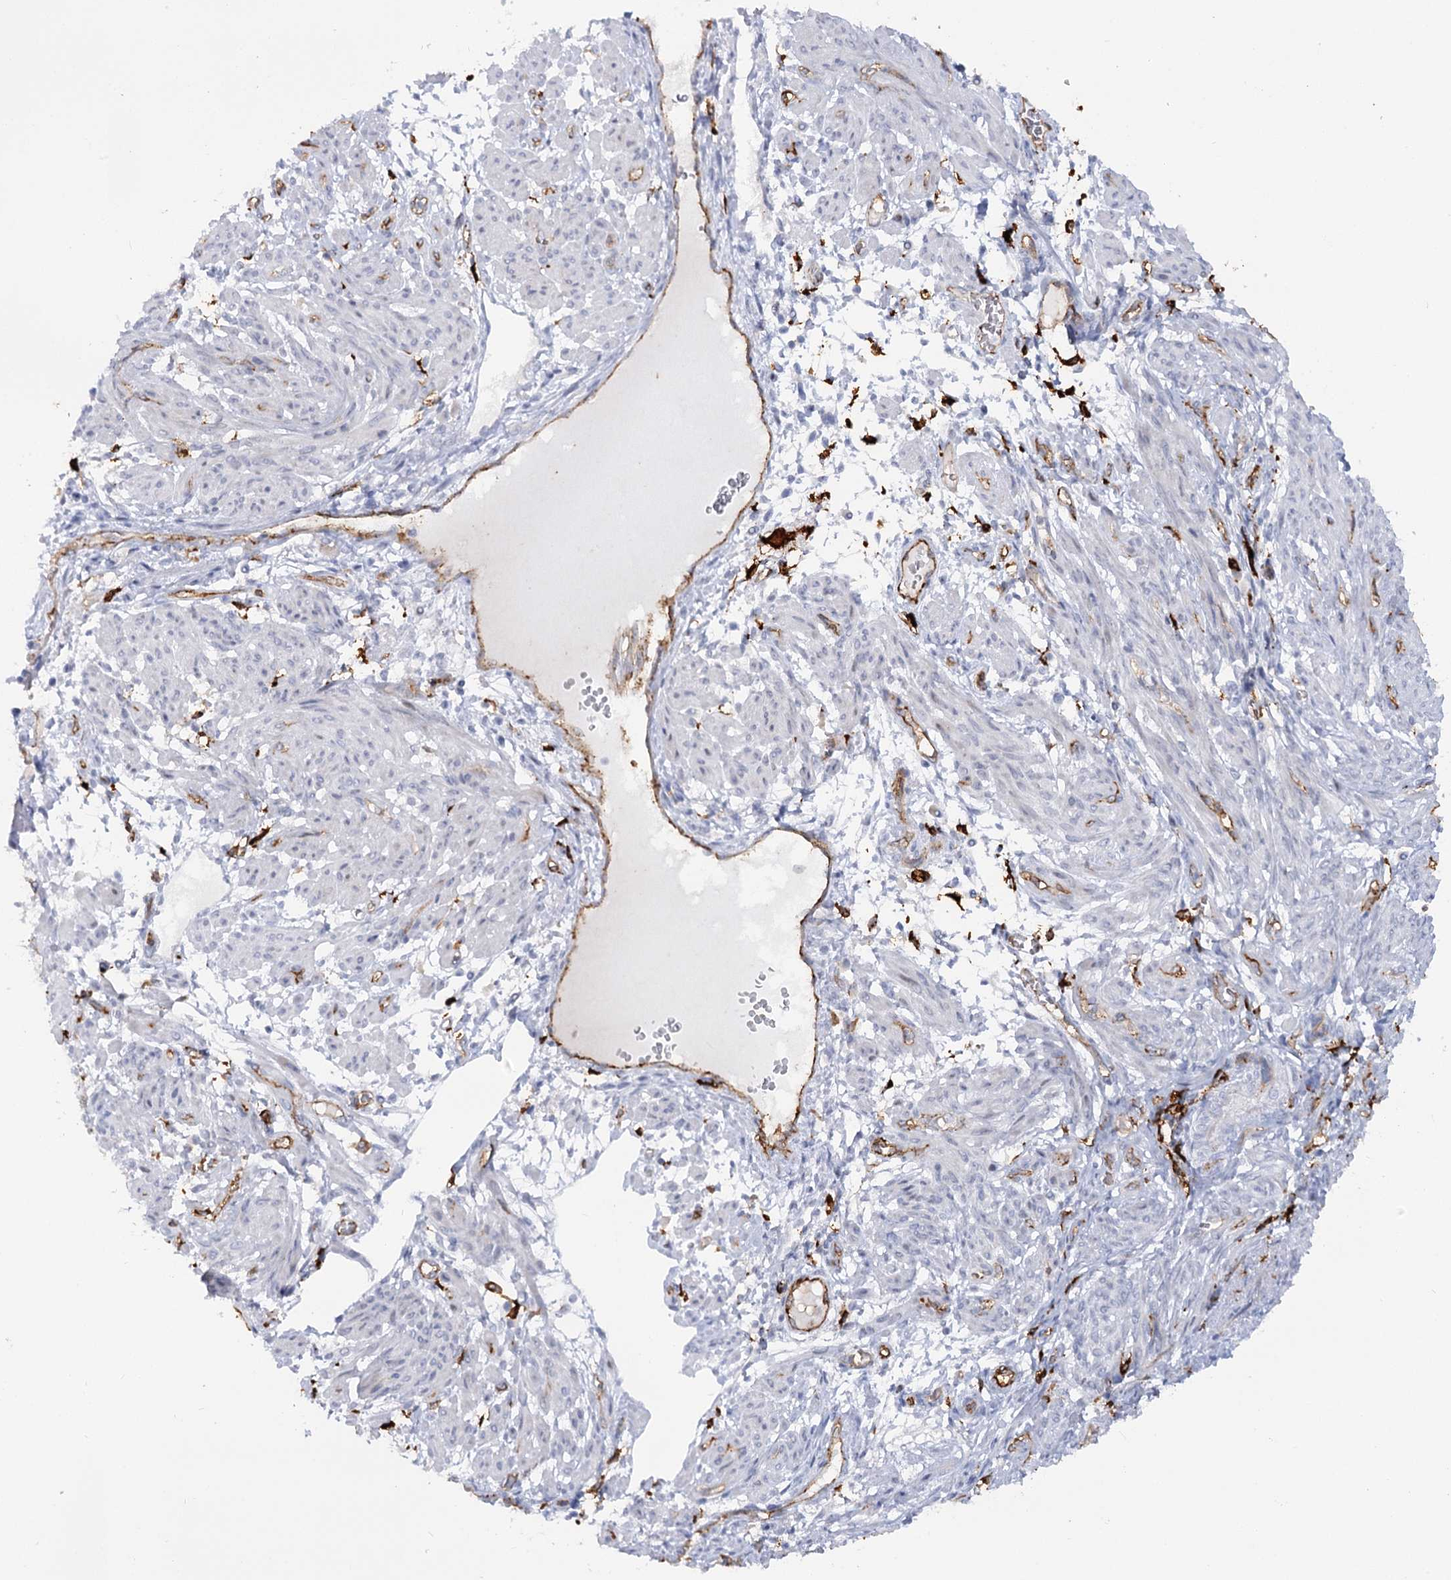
{"staining": {"intensity": "negative", "quantity": "none", "location": "none"}, "tissue": "smooth muscle", "cell_type": "Smooth muscle cells", "image_type": "normal", "snomed": [{"axis": "morphology", "description": "Normal tissue, NOS"}, {"axis": "topography", "description": "Smooth muscle"}], "caption": "Smooth muscle cells show no significant protein expression in unremarkable smooth muscle. Nuclei are stained in blue.", "gene": "PIWIL4", "patient": {"sex": "female", "age": 39}}